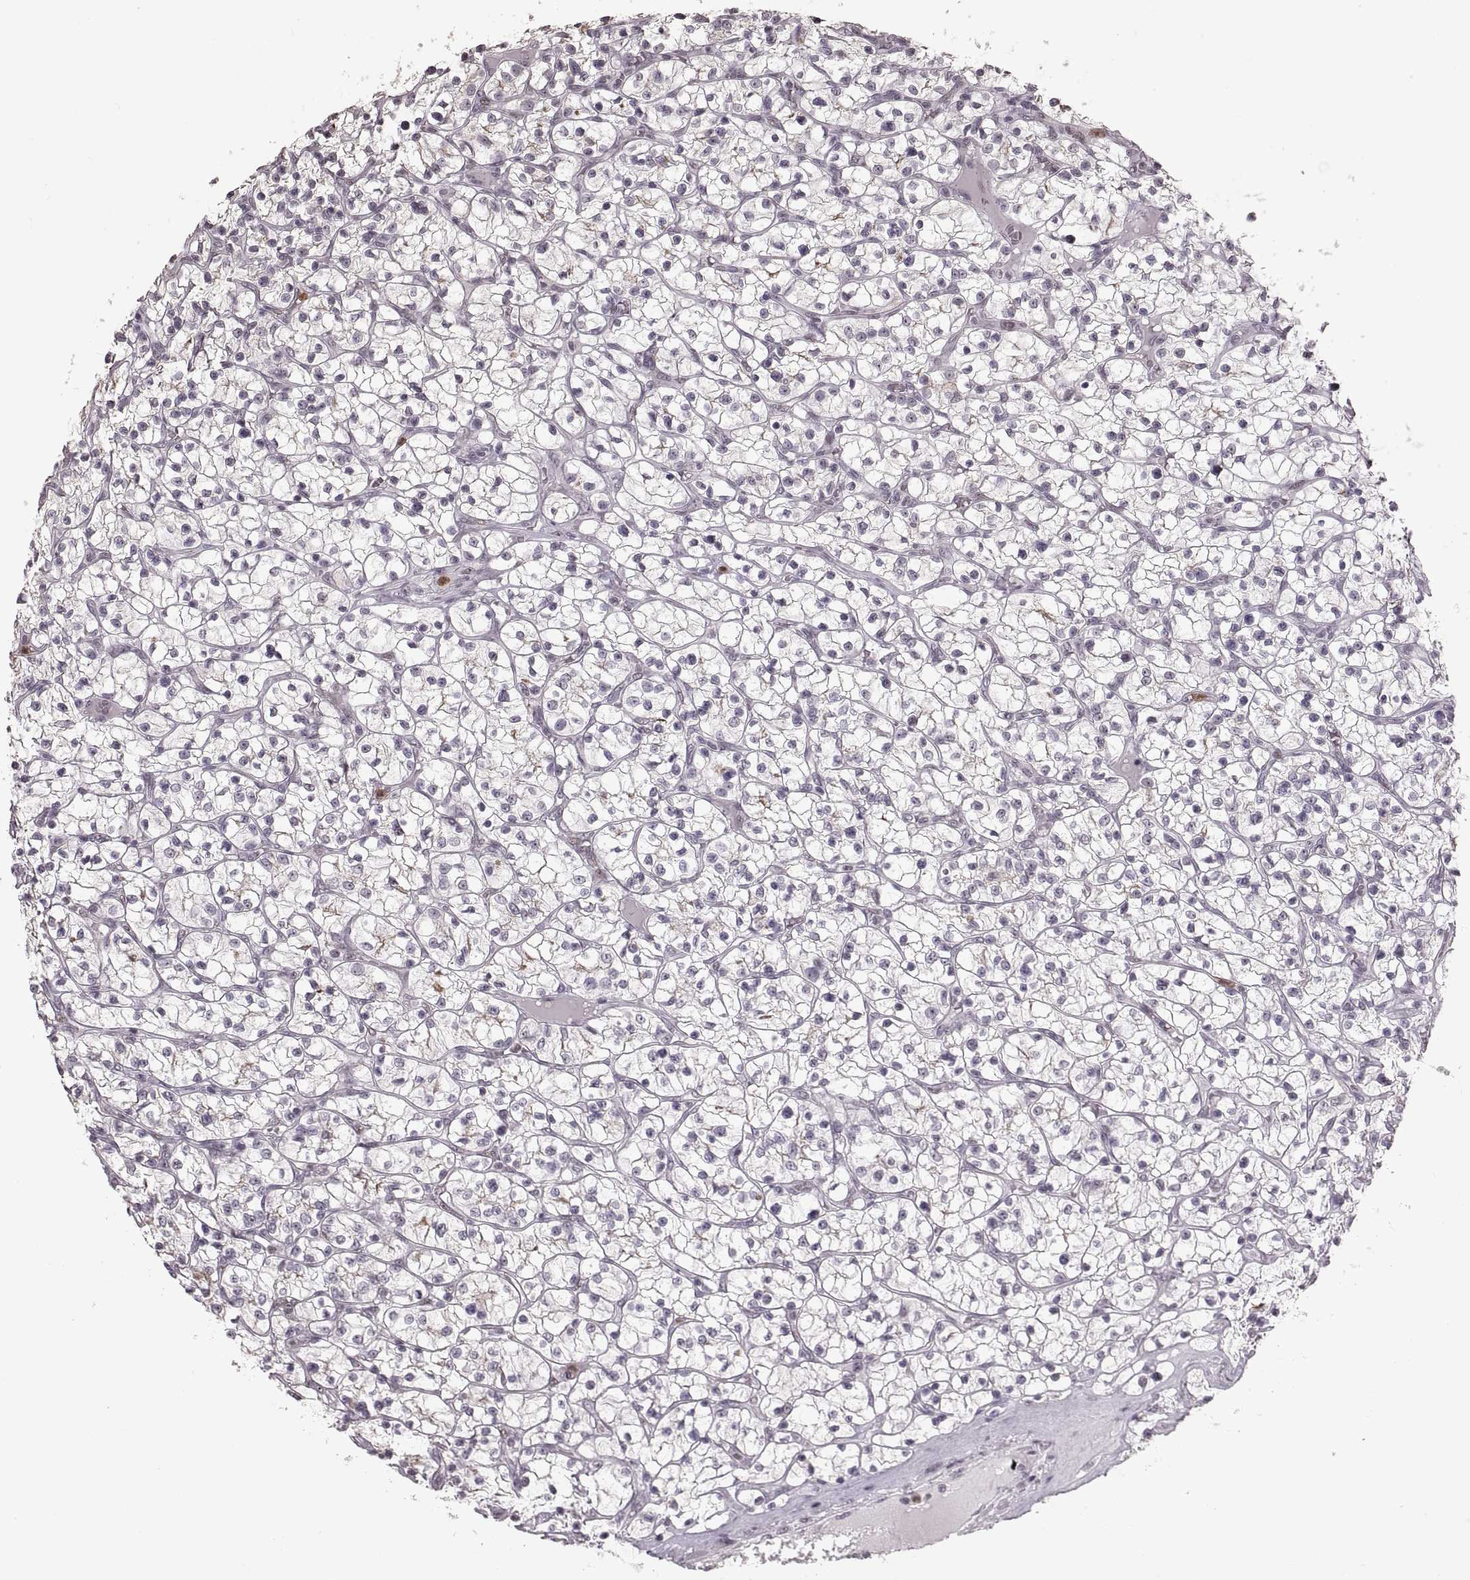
{"staining": {"intensity": "negative", "quantity": "none", "location": "none"}, "tissue": "renal cancer", "cell_type": "Tumor cells", "image_type": "cancer", "snomed": [{"axis": "morphology", "description": "Adenocarcinoma, NOS"}, {"axis": "topography", "description": "Kidney"}], "caption": "A histopathology image of human renal cancer (adenocarcinoma) is negative for staining in tumor cells. (Immunohistochemistry, brightfield microscopy, high magnification).", "gene": "PALS1", "patient": {"sex": "female", "age": 64}}